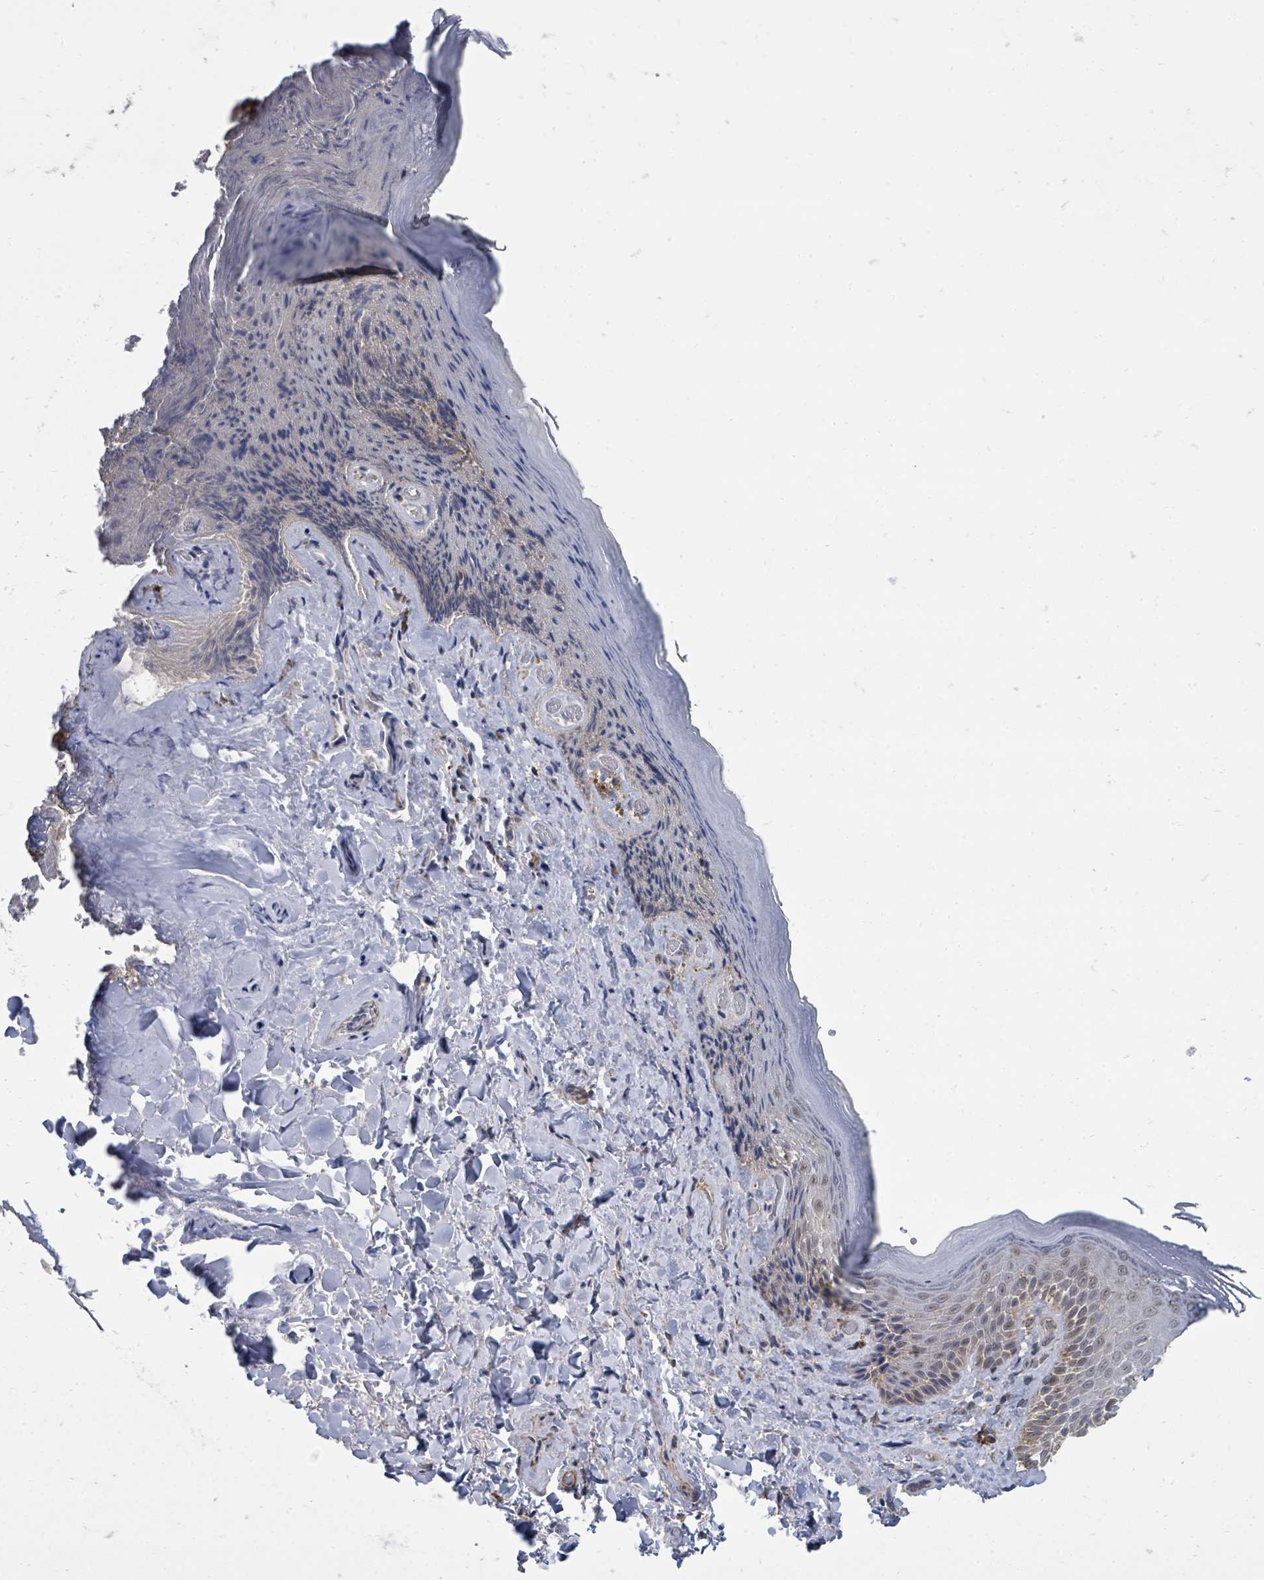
{"staining": {"intensity": "moderate", "quantity": "<25%", "location": "nuclear"}, "tissue": "skin", "cell_type": "Epidermal cells", "image_type": "normal", "snomed": [{"axis": "morphology", "description": "Normal tissue, NOS"}, {"axis": "topography", "description": "Anal"}], "caption": "Skin stained for a protein reveals moderate nuclear positivity in epidermal cells.", "gene": "MAGOHB", "patient": {"sex": "female", "age": 89}}